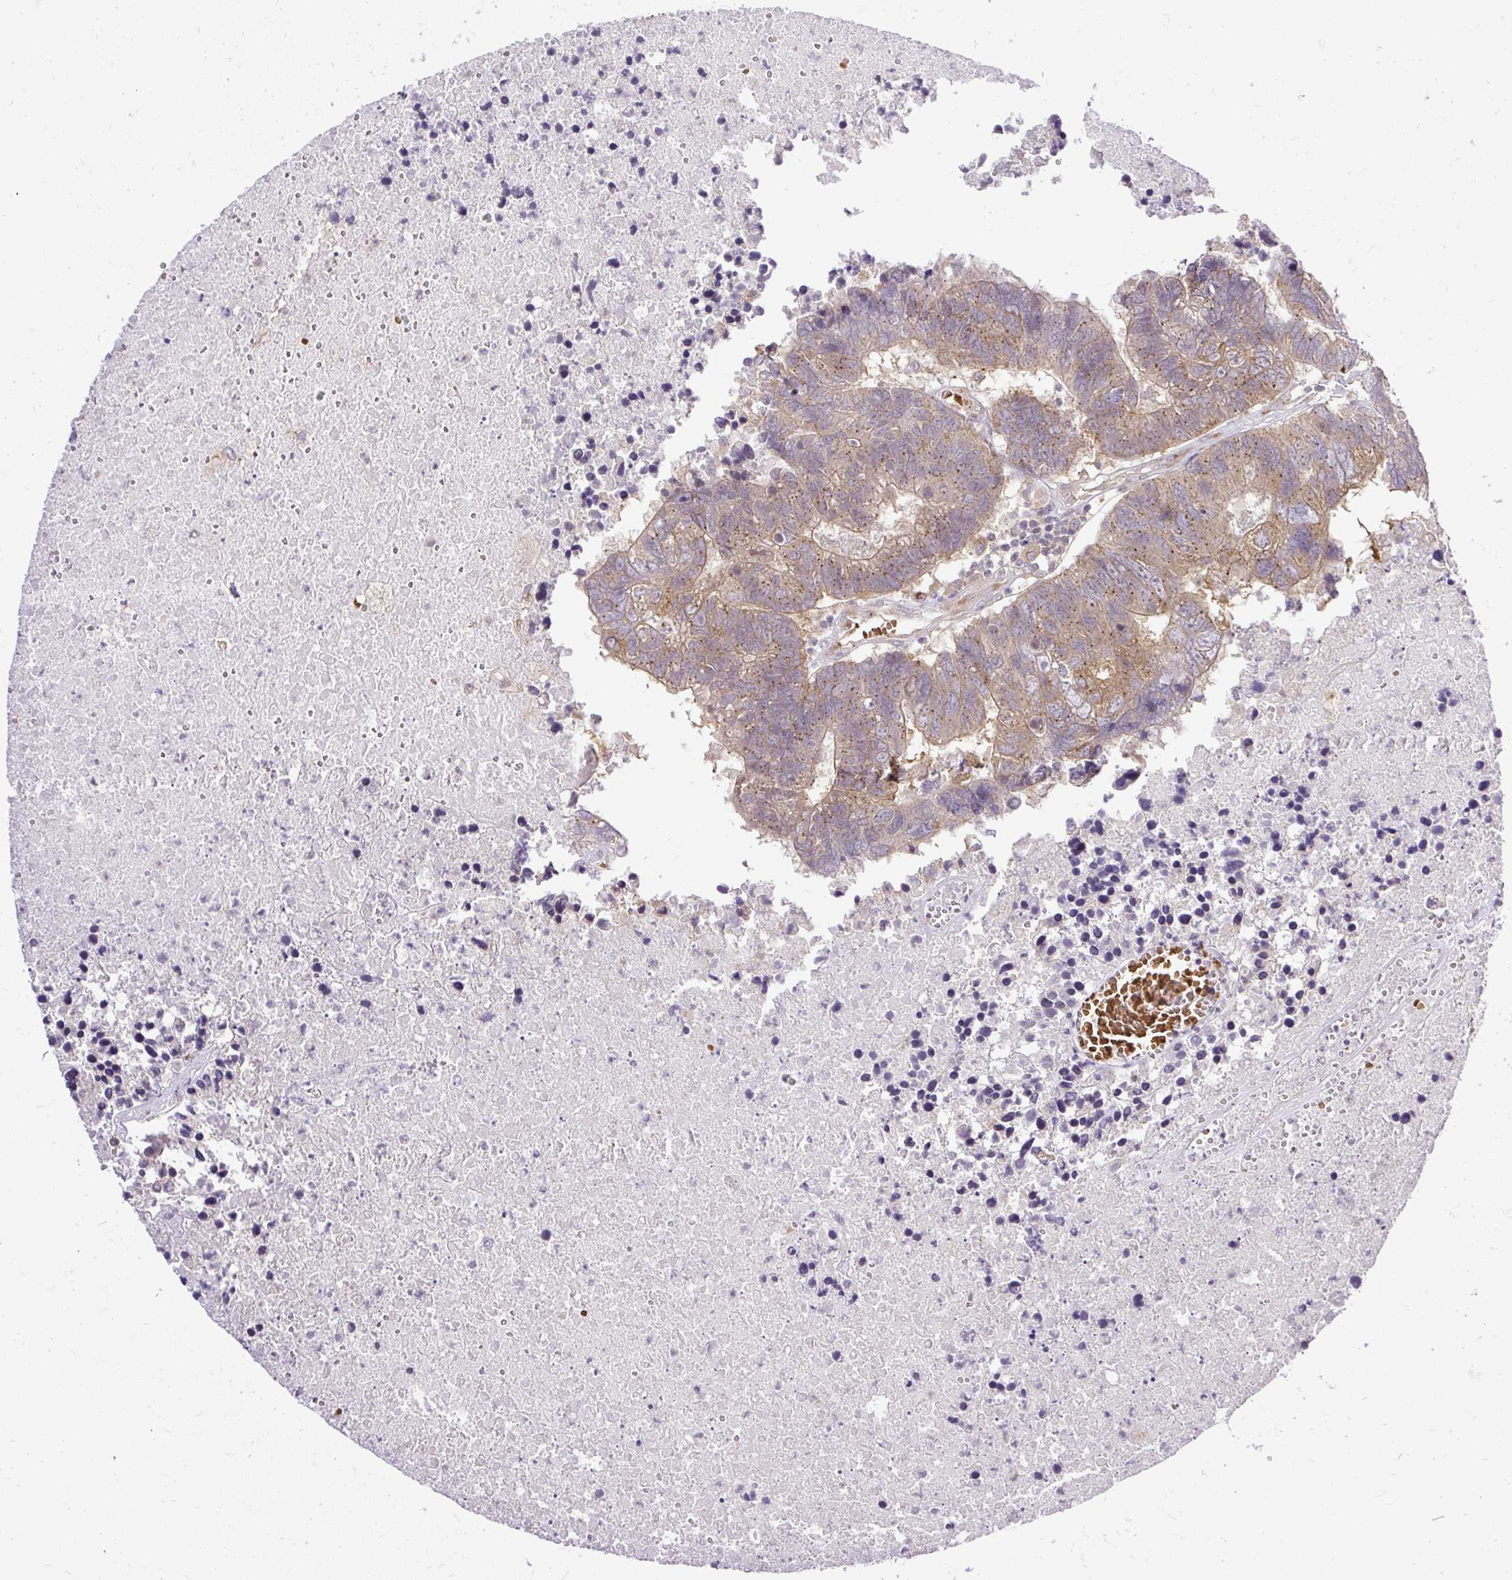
{"staining": {"intensity": "moderate", "quantity": ">75%", "location": "cytoplasmic/membranous"}, "tissue": "colorectal cancer", "cell_type": "Tumor cells", "image_type": "cancer", "snomed": [{"axis": "morphology", "description": "Adenocarcinoma, NOS"}, {"axis": "topography", "description": "Colon"}], "caption": "Immunohistochemistry of colorectal cancer displays medium levels of moderate cytoplasmic/membranous expression in about >75% of tumor cells.", "gene": "SMC4", "patient": {"sex": "female", "age": 48}}